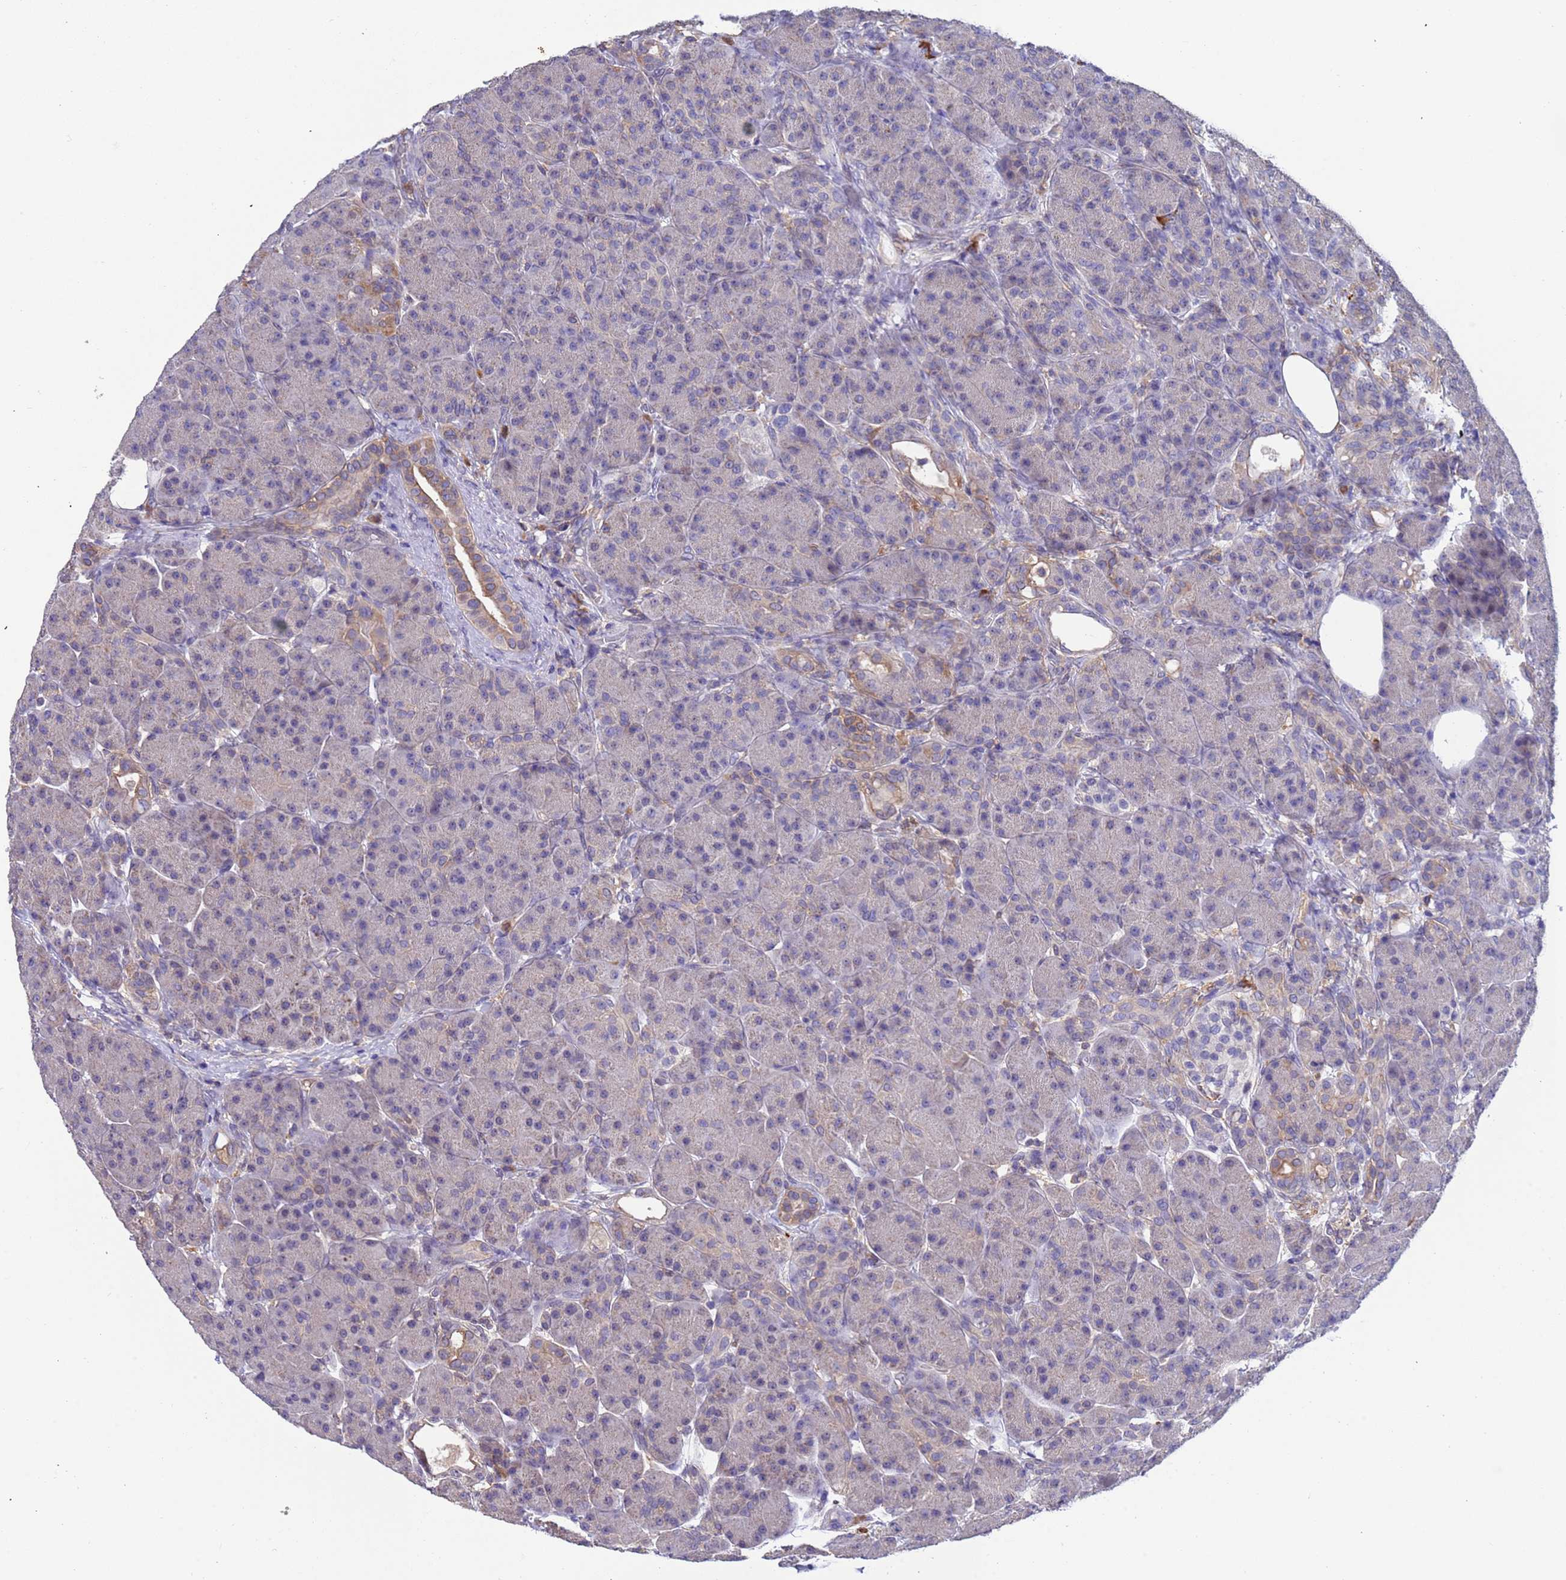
{"staining": {"intensity": "weak", "quantity": "<25%", "location": "cytoplasmic/membranous"}, "tissue": "pancreas", "cell_type": "Exocrine glandular cells", "image_type": "normal", "snomed": [{"axis": "morphology", "description": "Normal tissue, NOS"}, {"axis": "topography", "description": "Pancreas"}], "caption": "The photomicrograph displays no staining of exocrine glandular cells in benign pancreas. (Brightfield microscopy of DAB immunohistochemistry at high magnification).", "gene": "AMPD3", "patient": {"sex": "male", "age": 63}}